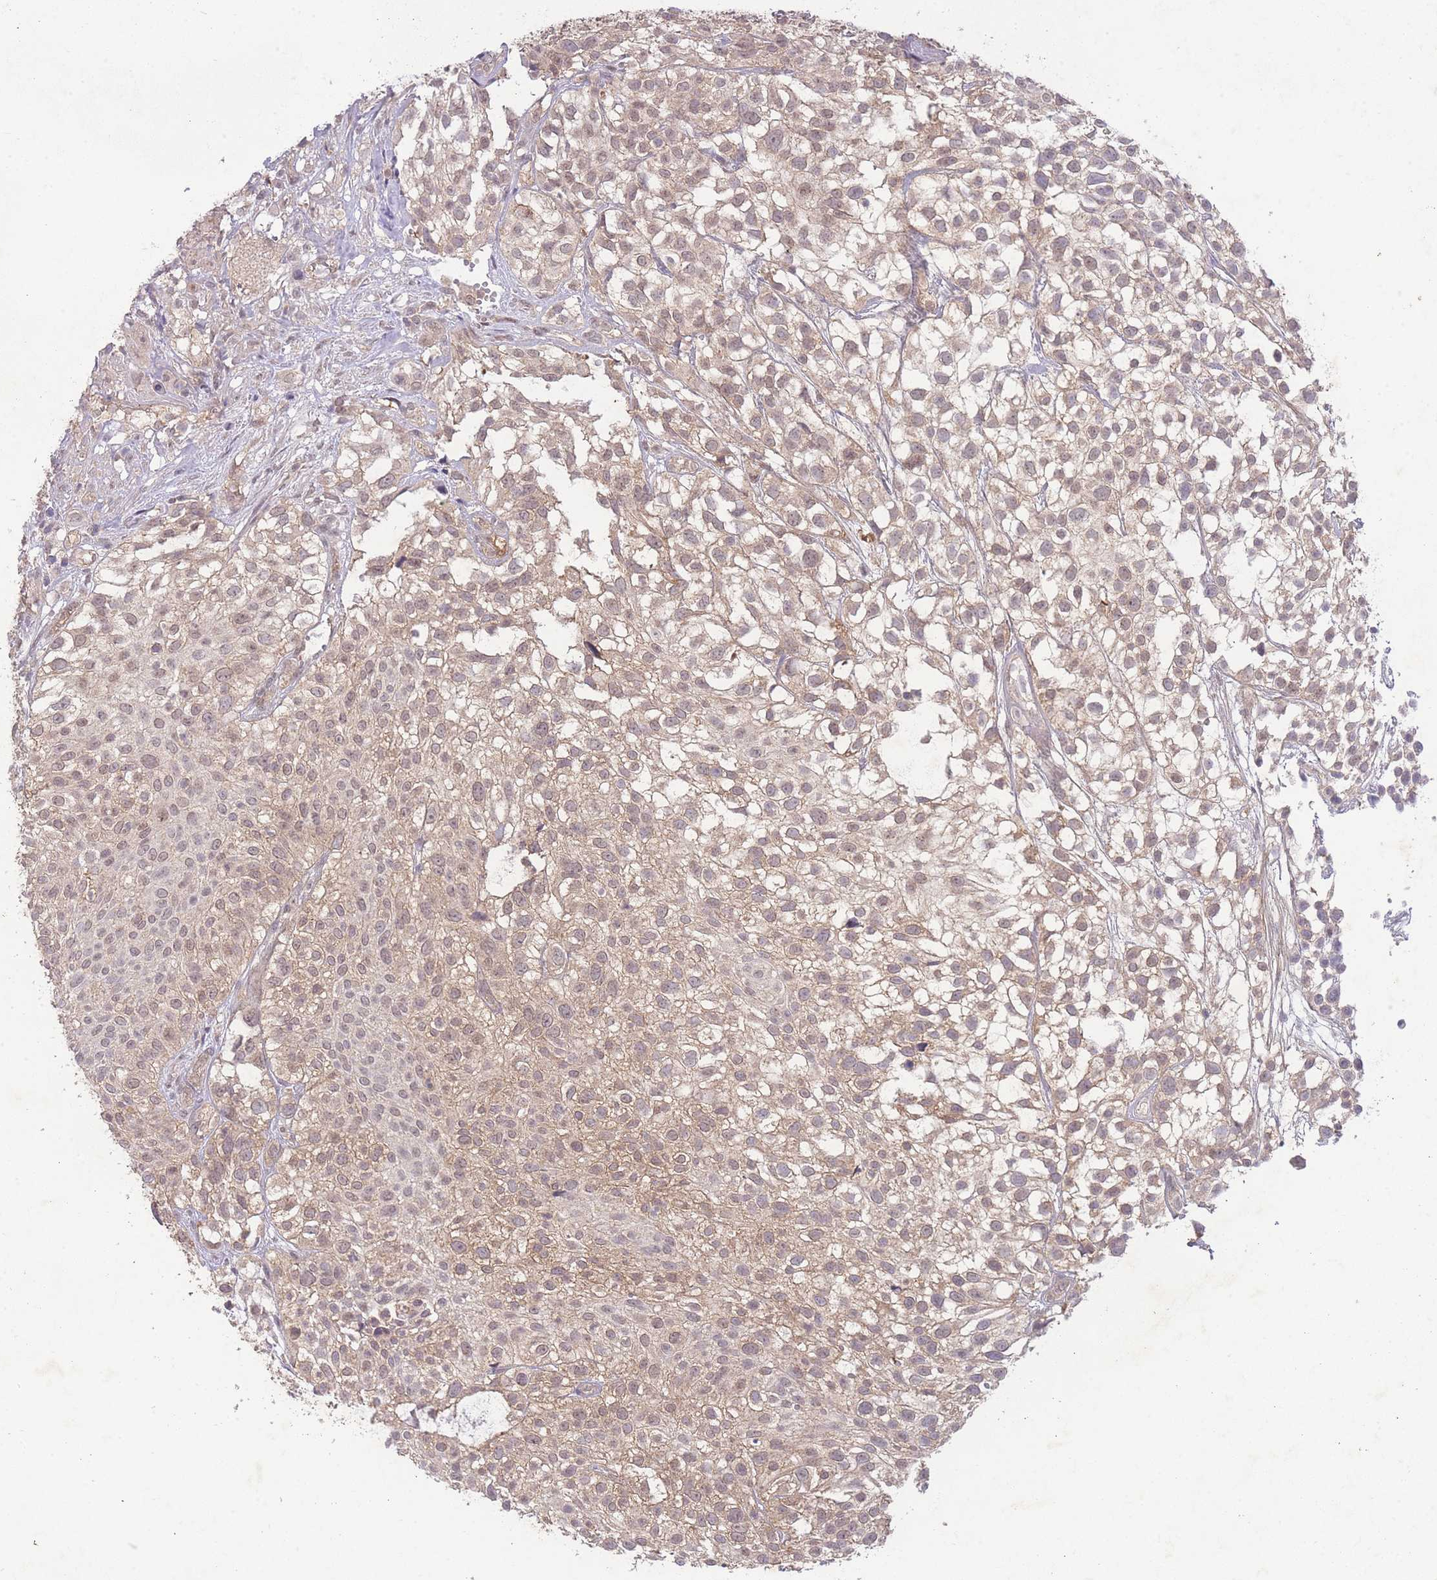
{"staining": {"intensity": "moderate", "quantity": ">75%", "location": "cytoplasmic/membranous,nuclear"}, "tissue": "urothelial cancer", "cell_type": "Tumor cells", "image_type": "cancer", "snomed": [{"axis": "morphology", "description": "Urothelial carcinoma, High grade"}, {"axis": "topography", "description": "Urinary bladder"}], "caption": "The immunohistochemical stain highlights moderate cytoplasmic/membranous and nuclear staining in tumor cells of urothelial cancer tissue. The protein is shown in brown color, while the nuclei are stained blue.", "gene": "RNF144B", "patient": {"sex": "male", "age": 56}}